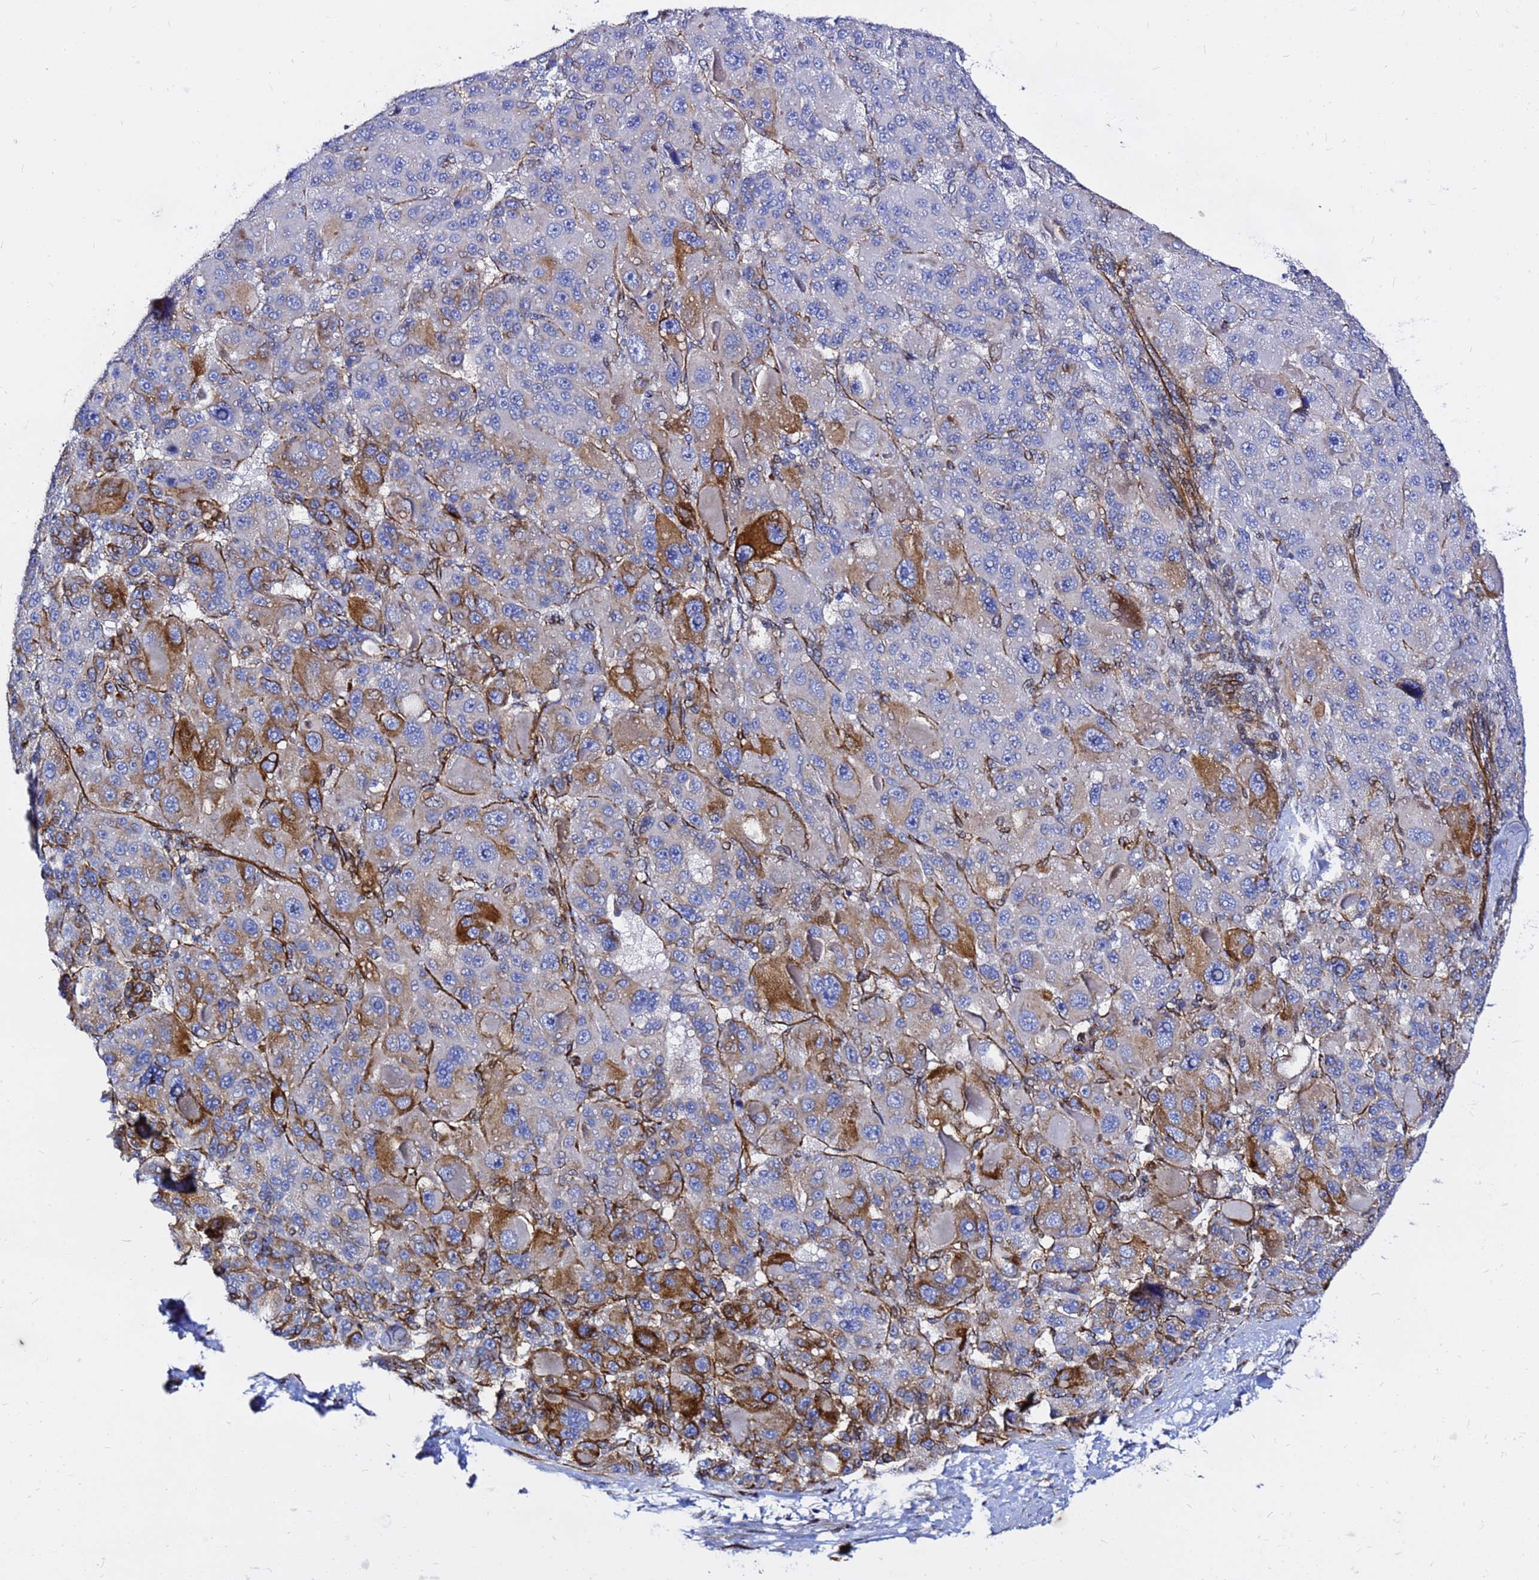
{"staining": {"intensity": "strong", "quantity": "<25%", "location": "cytoplasmic/membranous"}, "tissue": "liver cancer", "cell_type": "Tumor cells", "image_type": "cancer", "snomed": [{"axis": "morphology", "description": "Carcinoma, Hepatocellular, NOS"}, {"axis": "topography", "description": "Liver"}], "caption": "Liver cancer (hepatocellular carcinoma) stained for a protein (brown) demonstrates strong cytoplasmic/membranous positive expression in approximately <25% of tumor cells.", "gene": "TUBA8", "patient": {"sex": "male", "age": 76}}